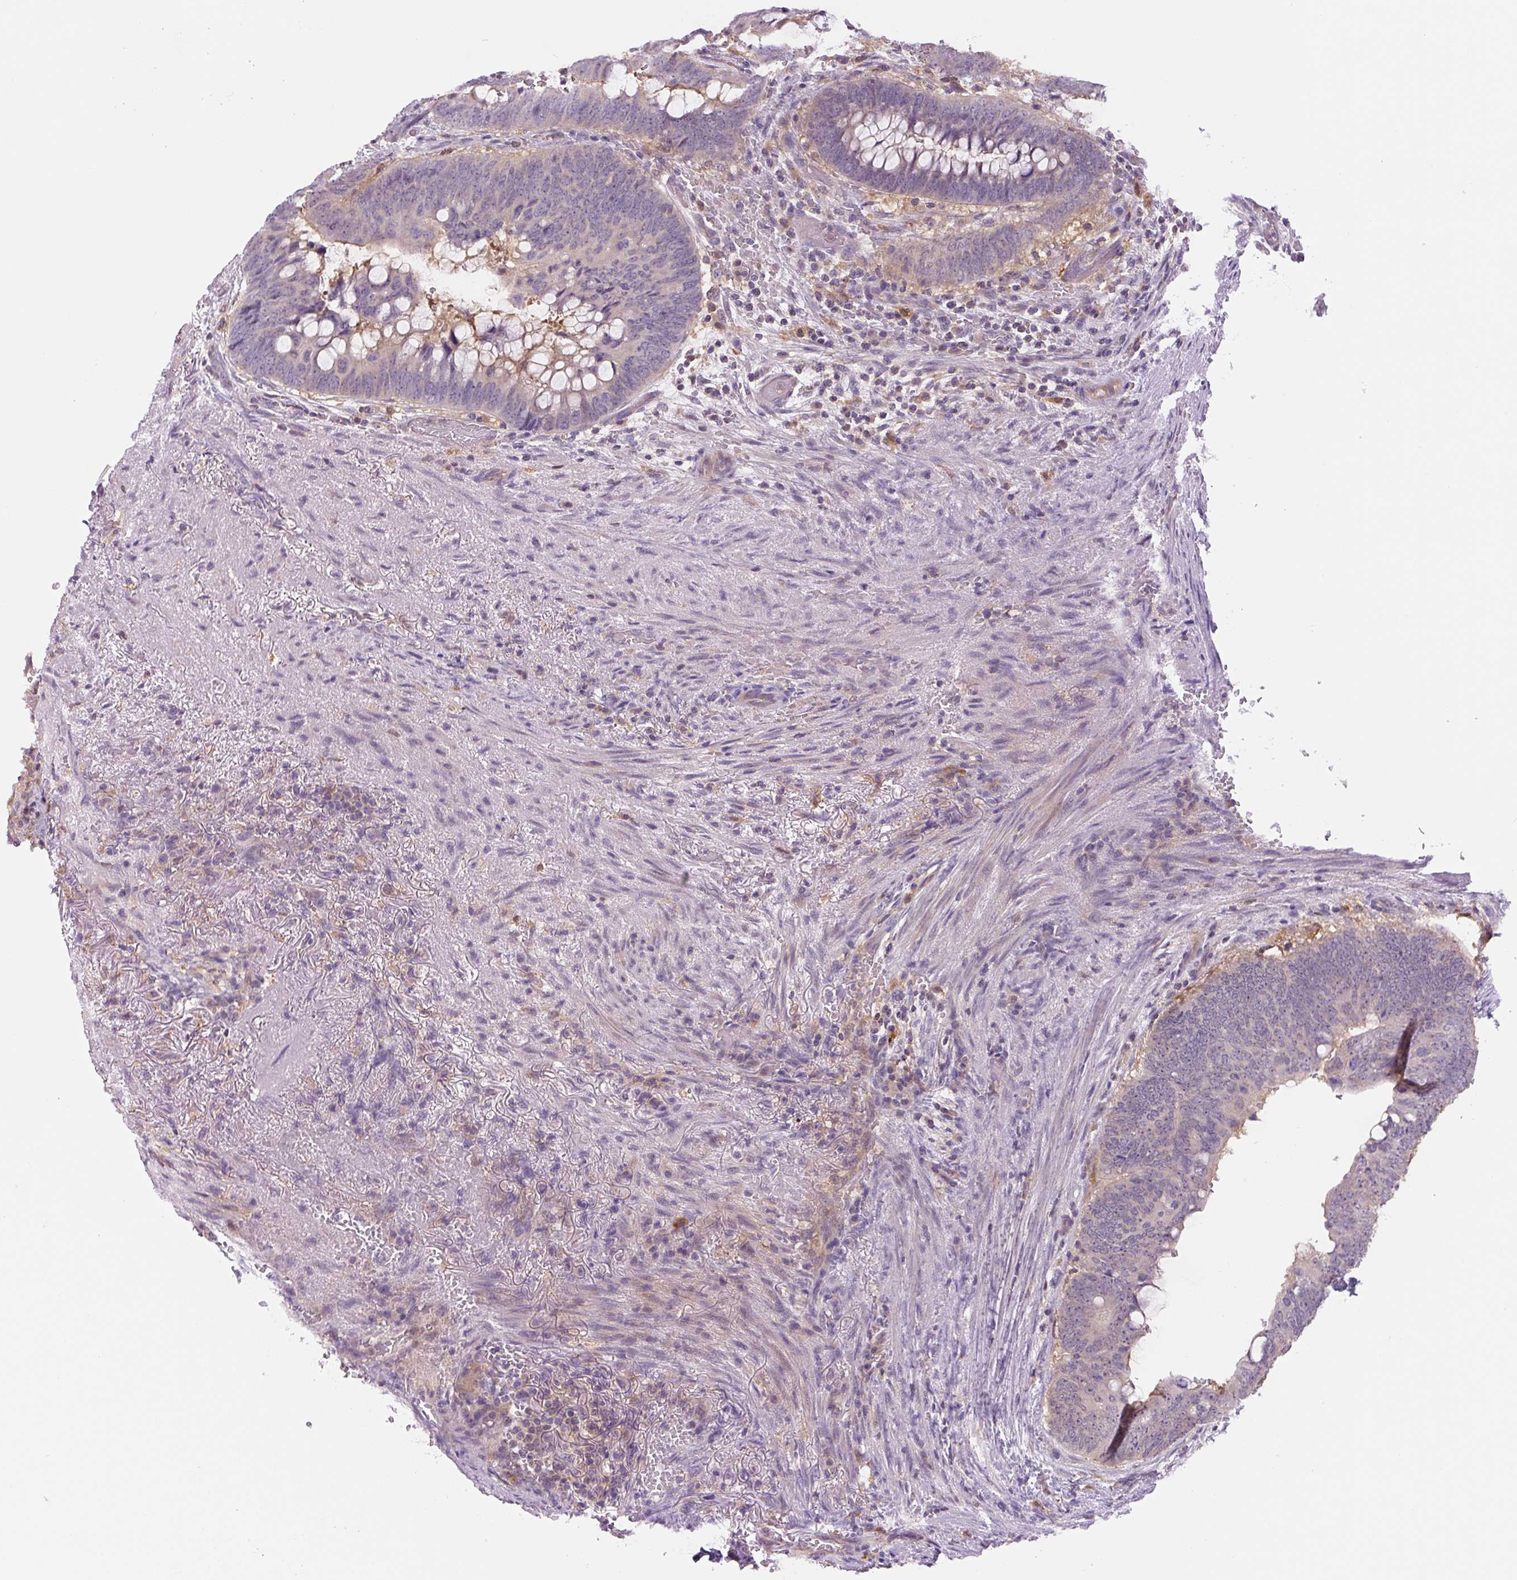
{"staining": {"intensity": "weak", "quantity": "25%-75%", "location": "cytoplasmic/membranous"}, "tissue": "colorectal cancer", "cell_type": "Tumor cells", "image_type": "cancer", "snomed": [{"axis": "morphology", "description": "Normal tissue, NOS"}, {"axis": "morphology", "description": "Adenocarcinoma, NOS"}, {"axis": "topography", "description": "Rectum"}, {"axis": "topography", "description": "Peripheral nerve tissue"}], "caption": "Weak cytoplasmic/membranous staining for a protein is present in about 25%-75% of tumor cells of colorectal cancer using immunohistochemistry.", "gene": "SPSB2", "patient": {"sex": "male", "age": 92}}